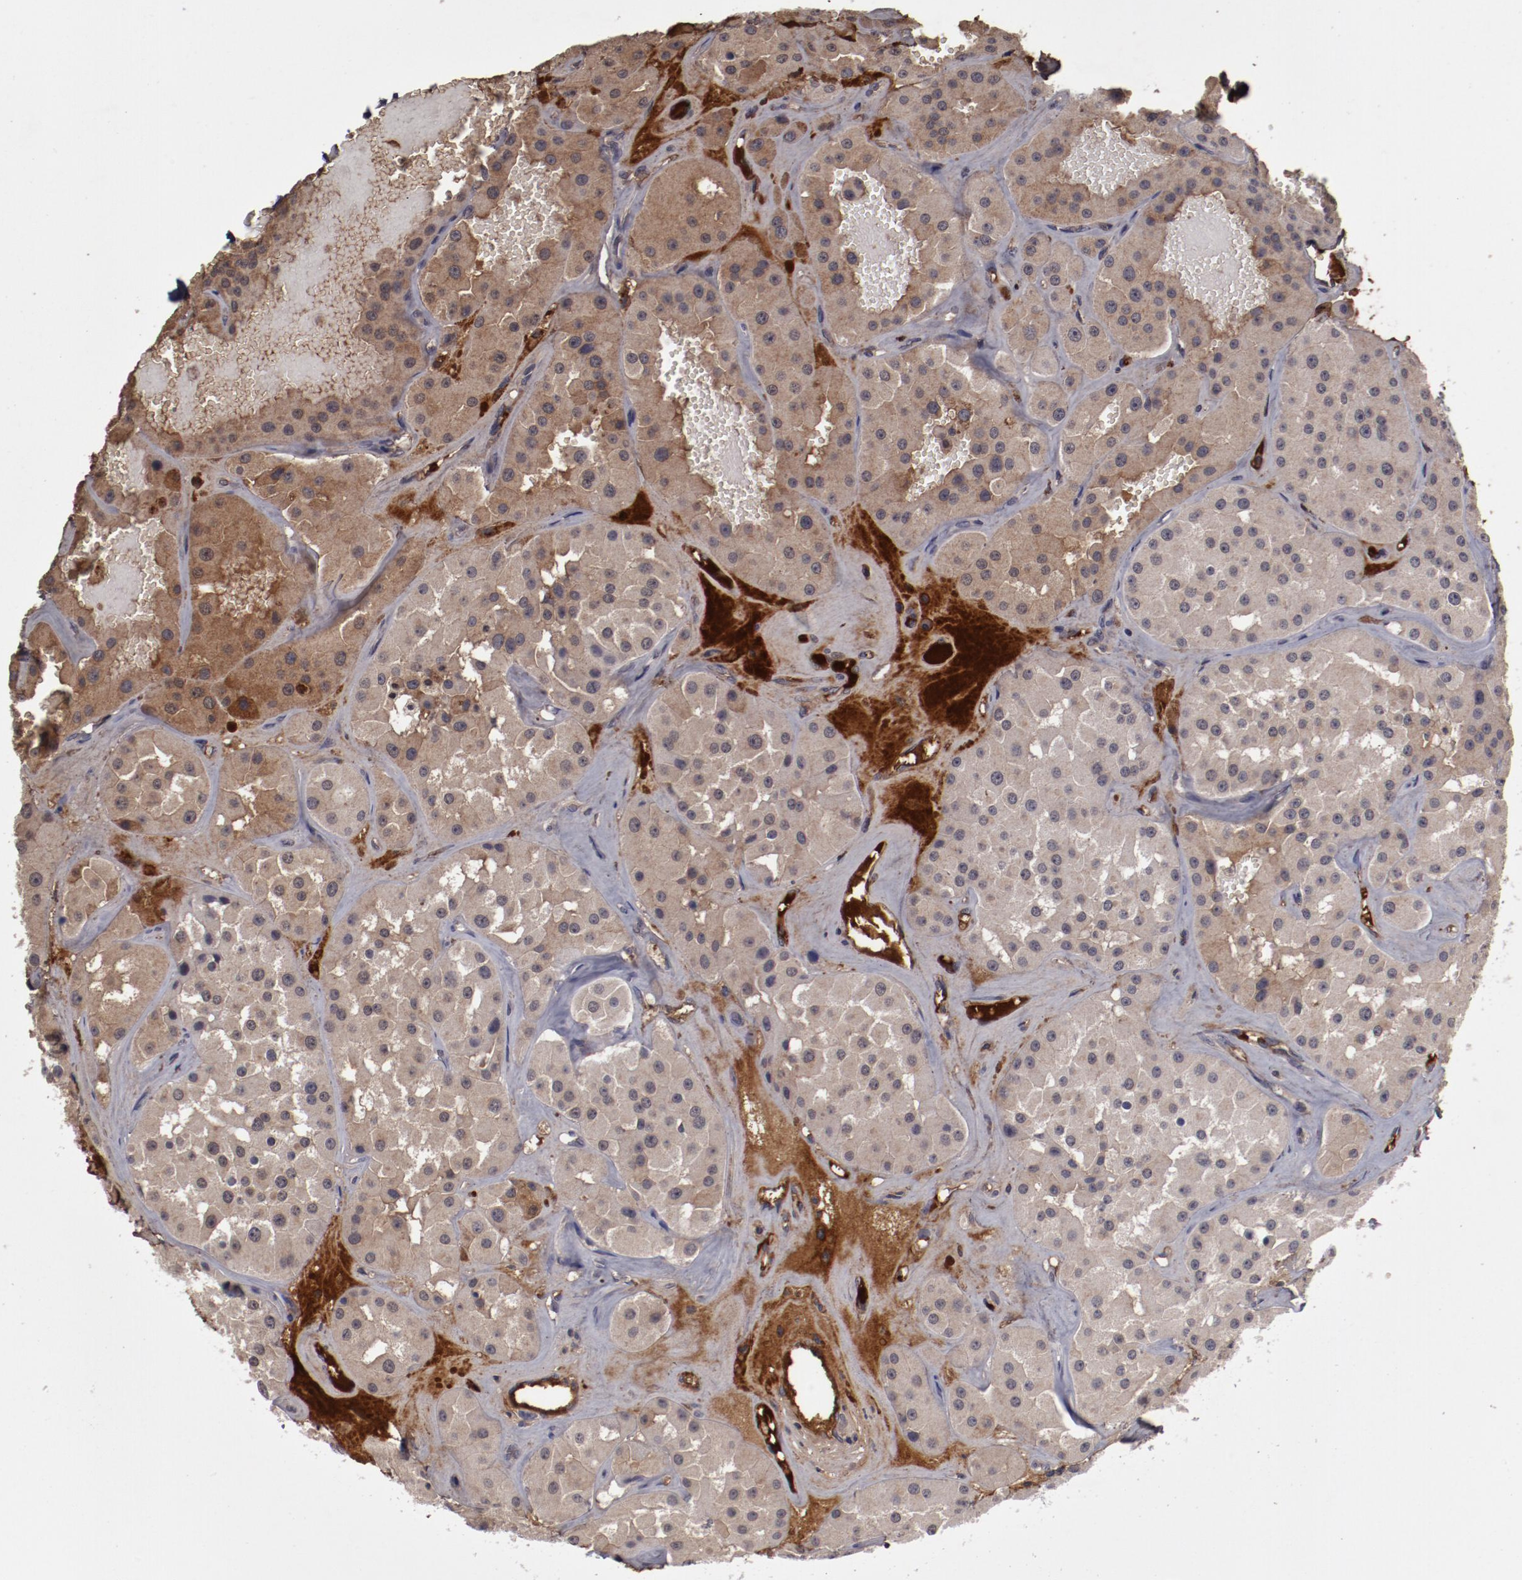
{"staining": {"intensity": "weak", "quantity": ">75%", "location": "cytoplasmic/membranous"}, "tissue": "renal cancer", "cell_type": "Tumor cells", "image_type": "cancer", "snomed": [{"axis": "morphology", "description": "Adenocarcinoma, uncertain malignant potential"}, {"axis": "topography", "description": "Kidney"}], "caption": "IHC of adenocarcinoma,  uncertain malignant potential (renal) shows low levels of weak cytoplasmic/membranous staining in approximately >75% of tumor cells.", "gene": "CP", "patient": {"sex": "male", "age": 63}}